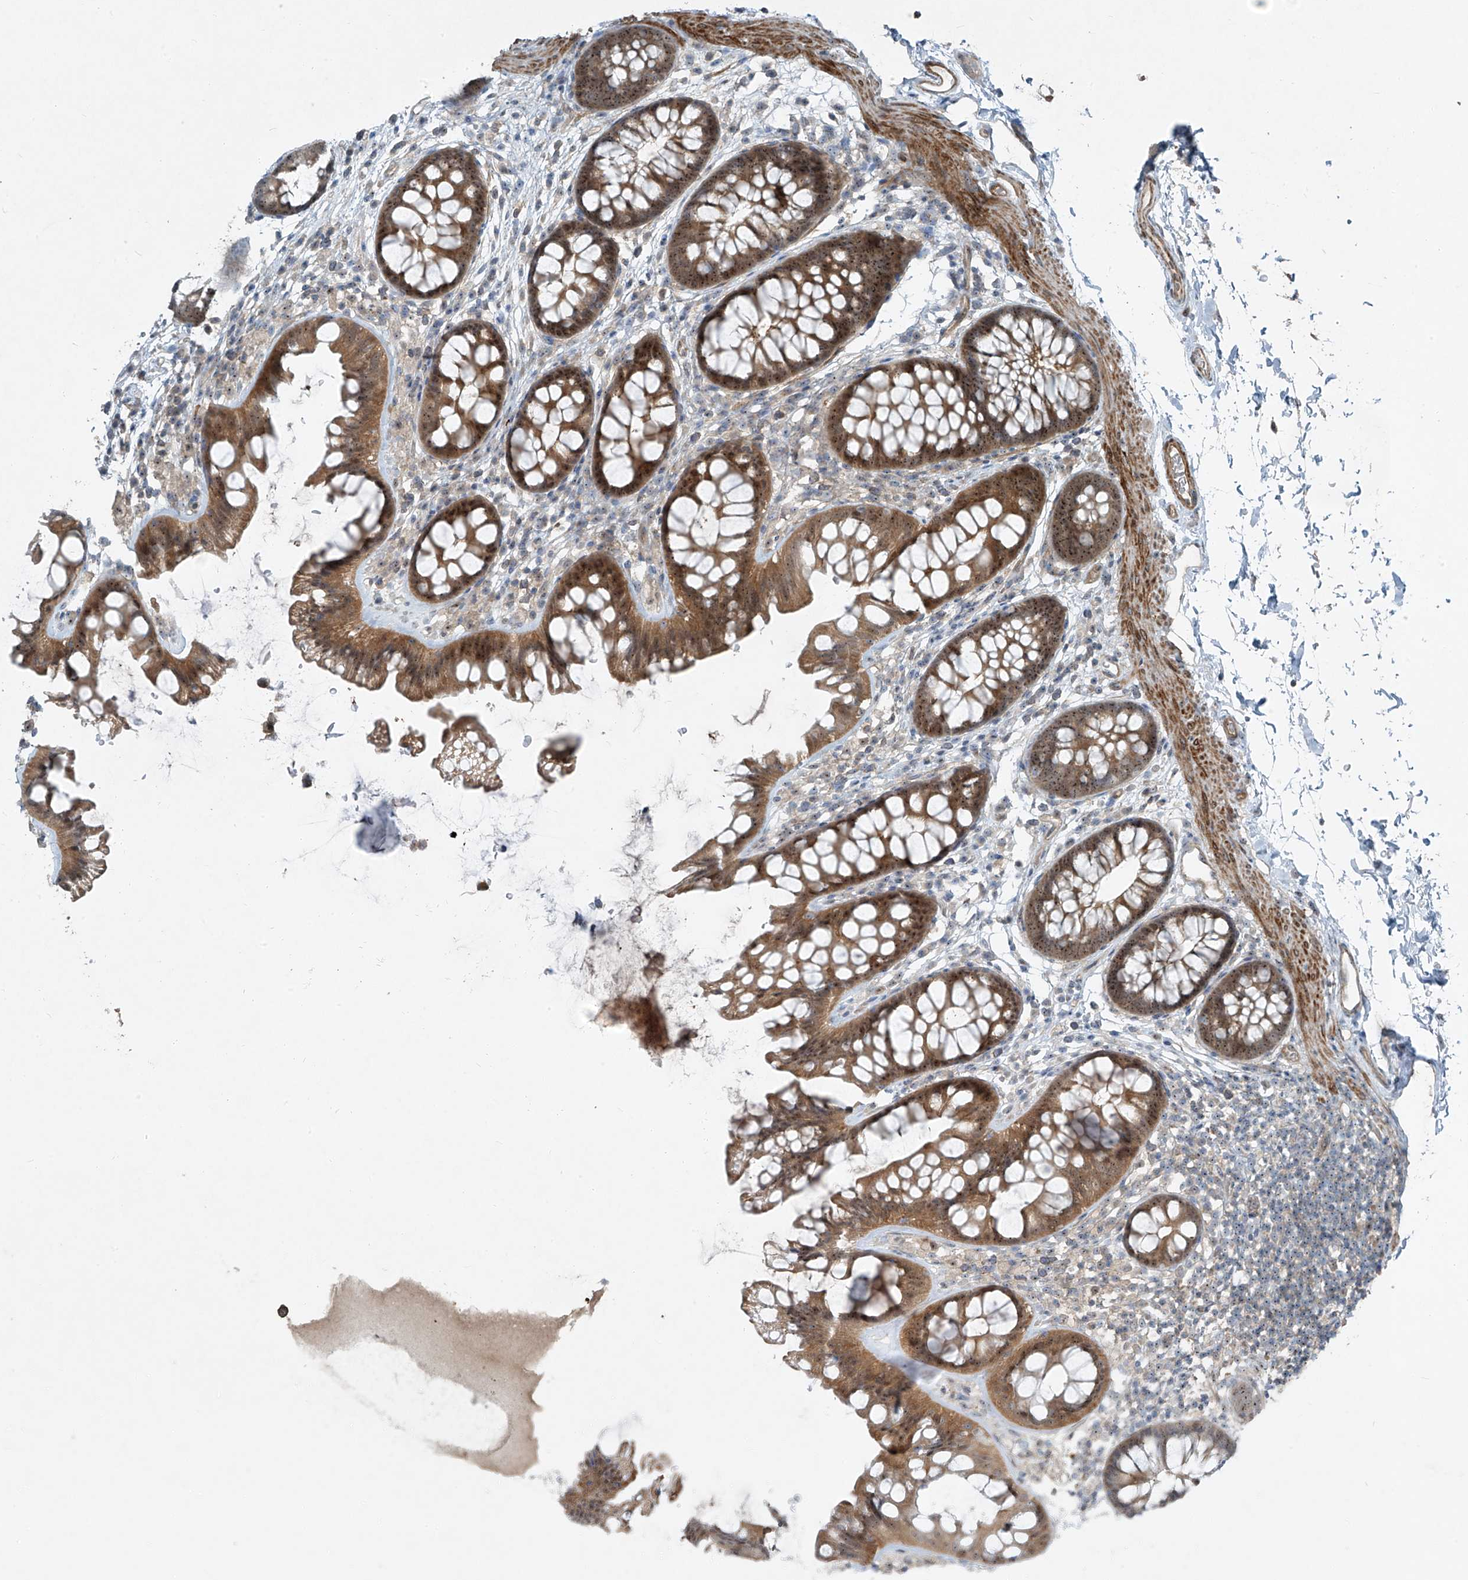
{"staining": {"intensity": "moderate", "quantity": ">75%", "location": "cytoplasmic/membranous"}, "tissue": "colon", "cell_type": "Endothelial cells", "image_type": "normal", "snomed": [{"axis": "morphology", "description": "Normal tissue, NOS"}, {"axis": "topography", "description": "Colon"}], "caption": "Brown immunohistochemical staining in normal colon displays moderate cytoplasmic/membranous positivity in about >75% of endothelial cells. (Brightfield microscopy of DAB IHC at high magnification).", "gene": "PPCS", "patient": {"sex": "female", "age": 62}}